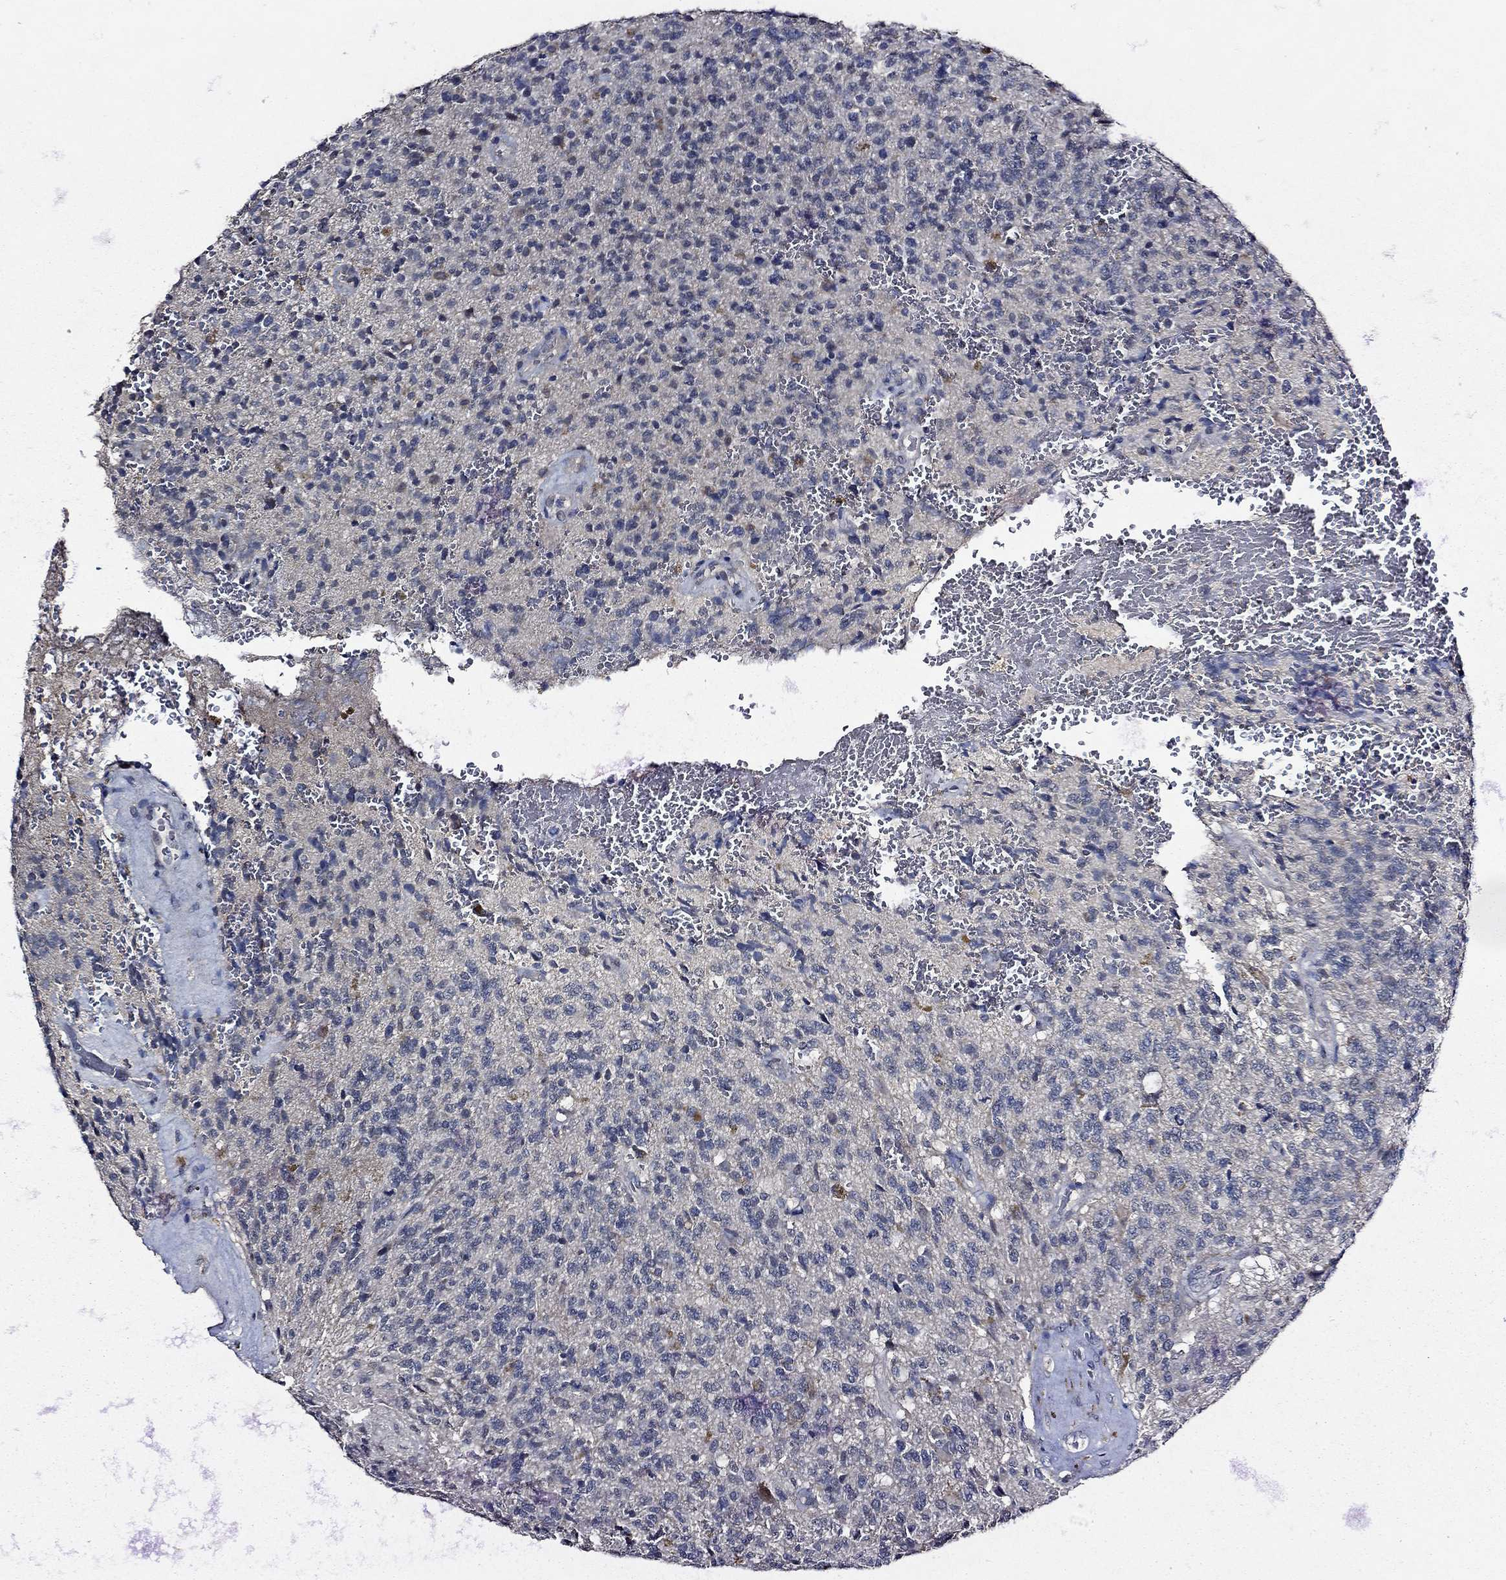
{"staining": {"intensity": "negative", "quantity": "none", "location": "none"}, "tissue": "glioma", "cell_type": "Tumor cells", "image_type": "cancer", "snomed": [{"axis": "morphology", "description": "Glioma, malignant, High grade"}, {"axis": "topography", "description": "Brain"}], "caption": "The image exhibits no staining of tumor cells in glioma. Brightfield microscopy of IHC stained with DAB (3,3'-diaminobenzidine) (brown) and hematoxylin (blue), captured at high magnification.", "gene": "ESR2", "patient": {"sex": "male", "age": 56}}